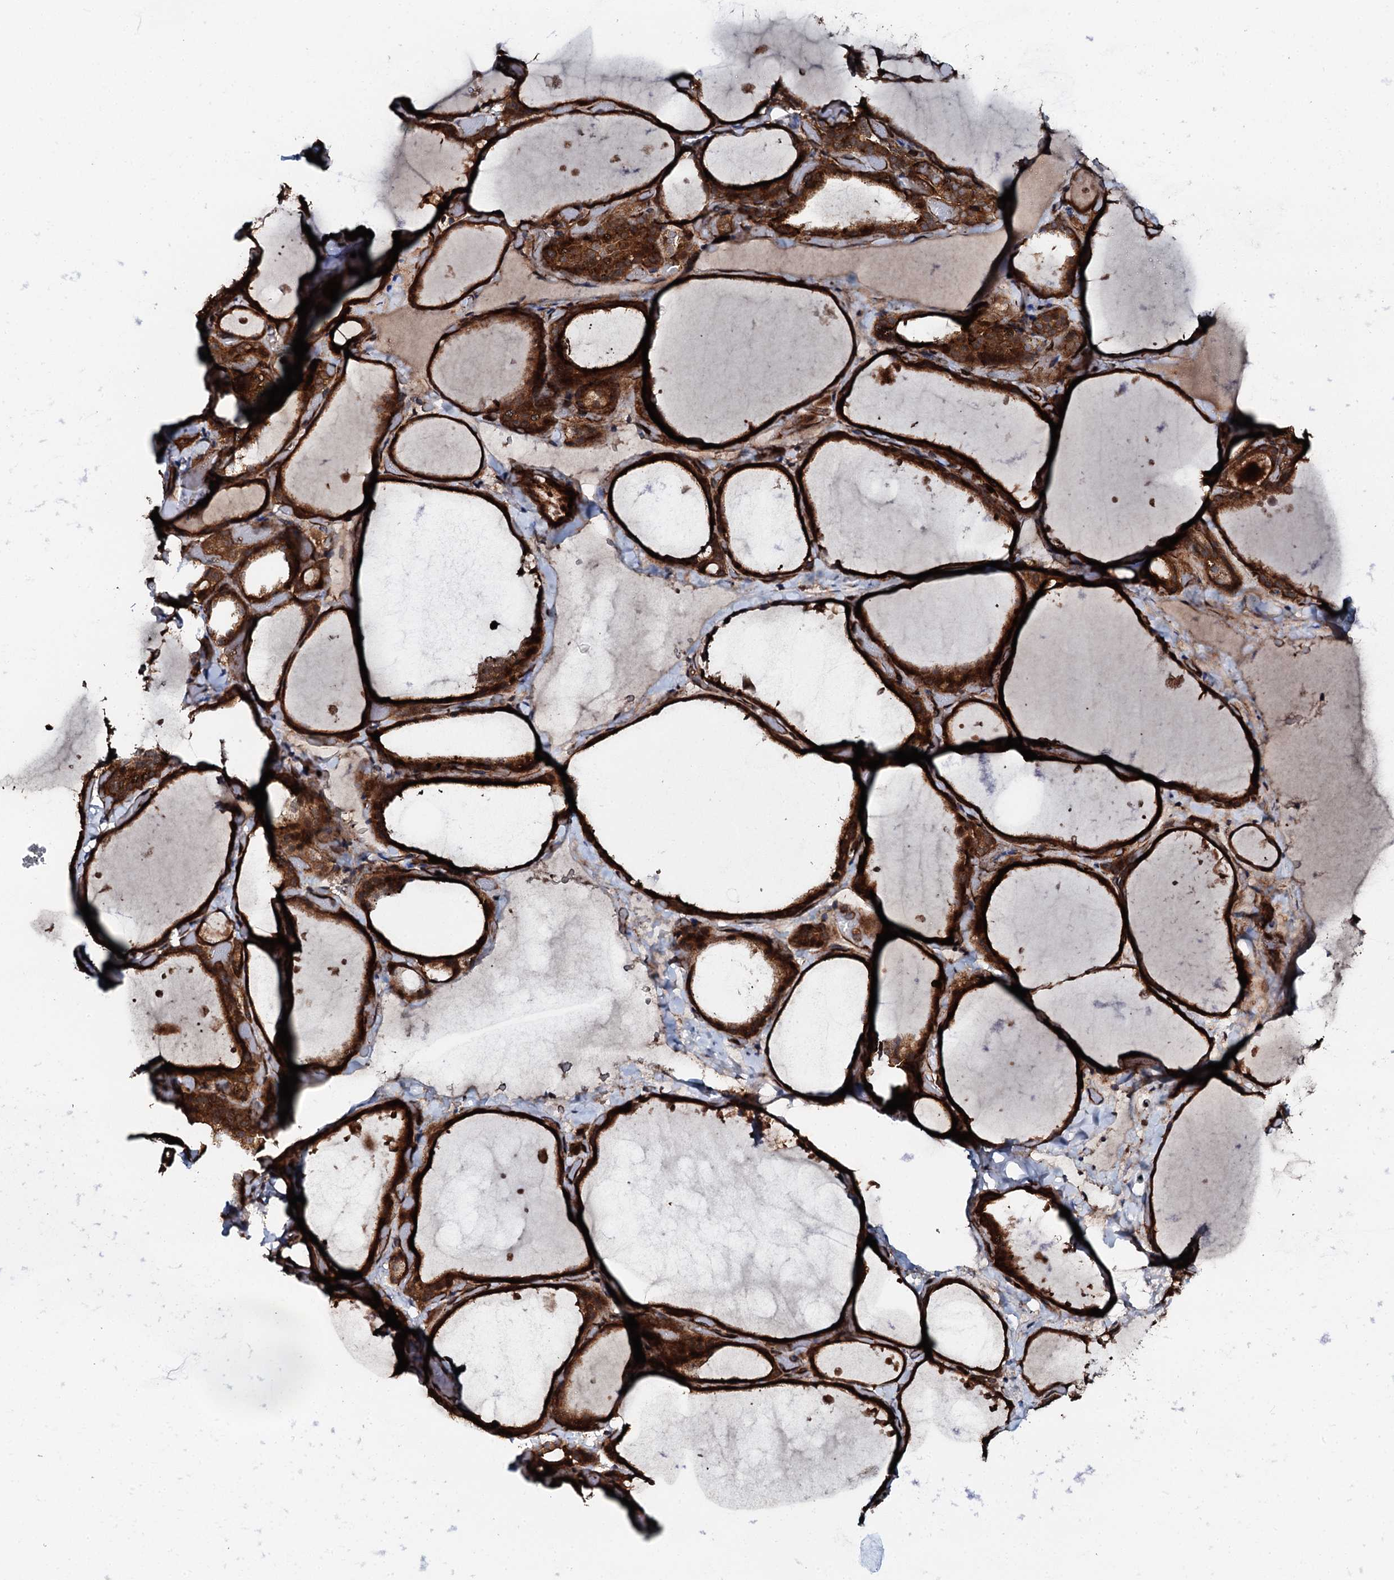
{"staining": {"intensity": "strong", "quantity": ">75%", "location": "cytoplasmic/membranous"}, "tissue": "thyroid gland", "cell_type": "Glandular cells", "image_type": "normal", "snomed": [{"axis": "morphology", "description": "Normal tissue, NOS"}, {"axis": "topography", "description": "Thyroid gland"}], "caption": "There is high levels of strong cytoplasmic/membranous staining in glandular cells of benign thyroid gland, as demonstrated by immunohistochemical staining (brown color).", "gene": "FLYWCH1", "patient": {"sex": "female", "age": 44}}